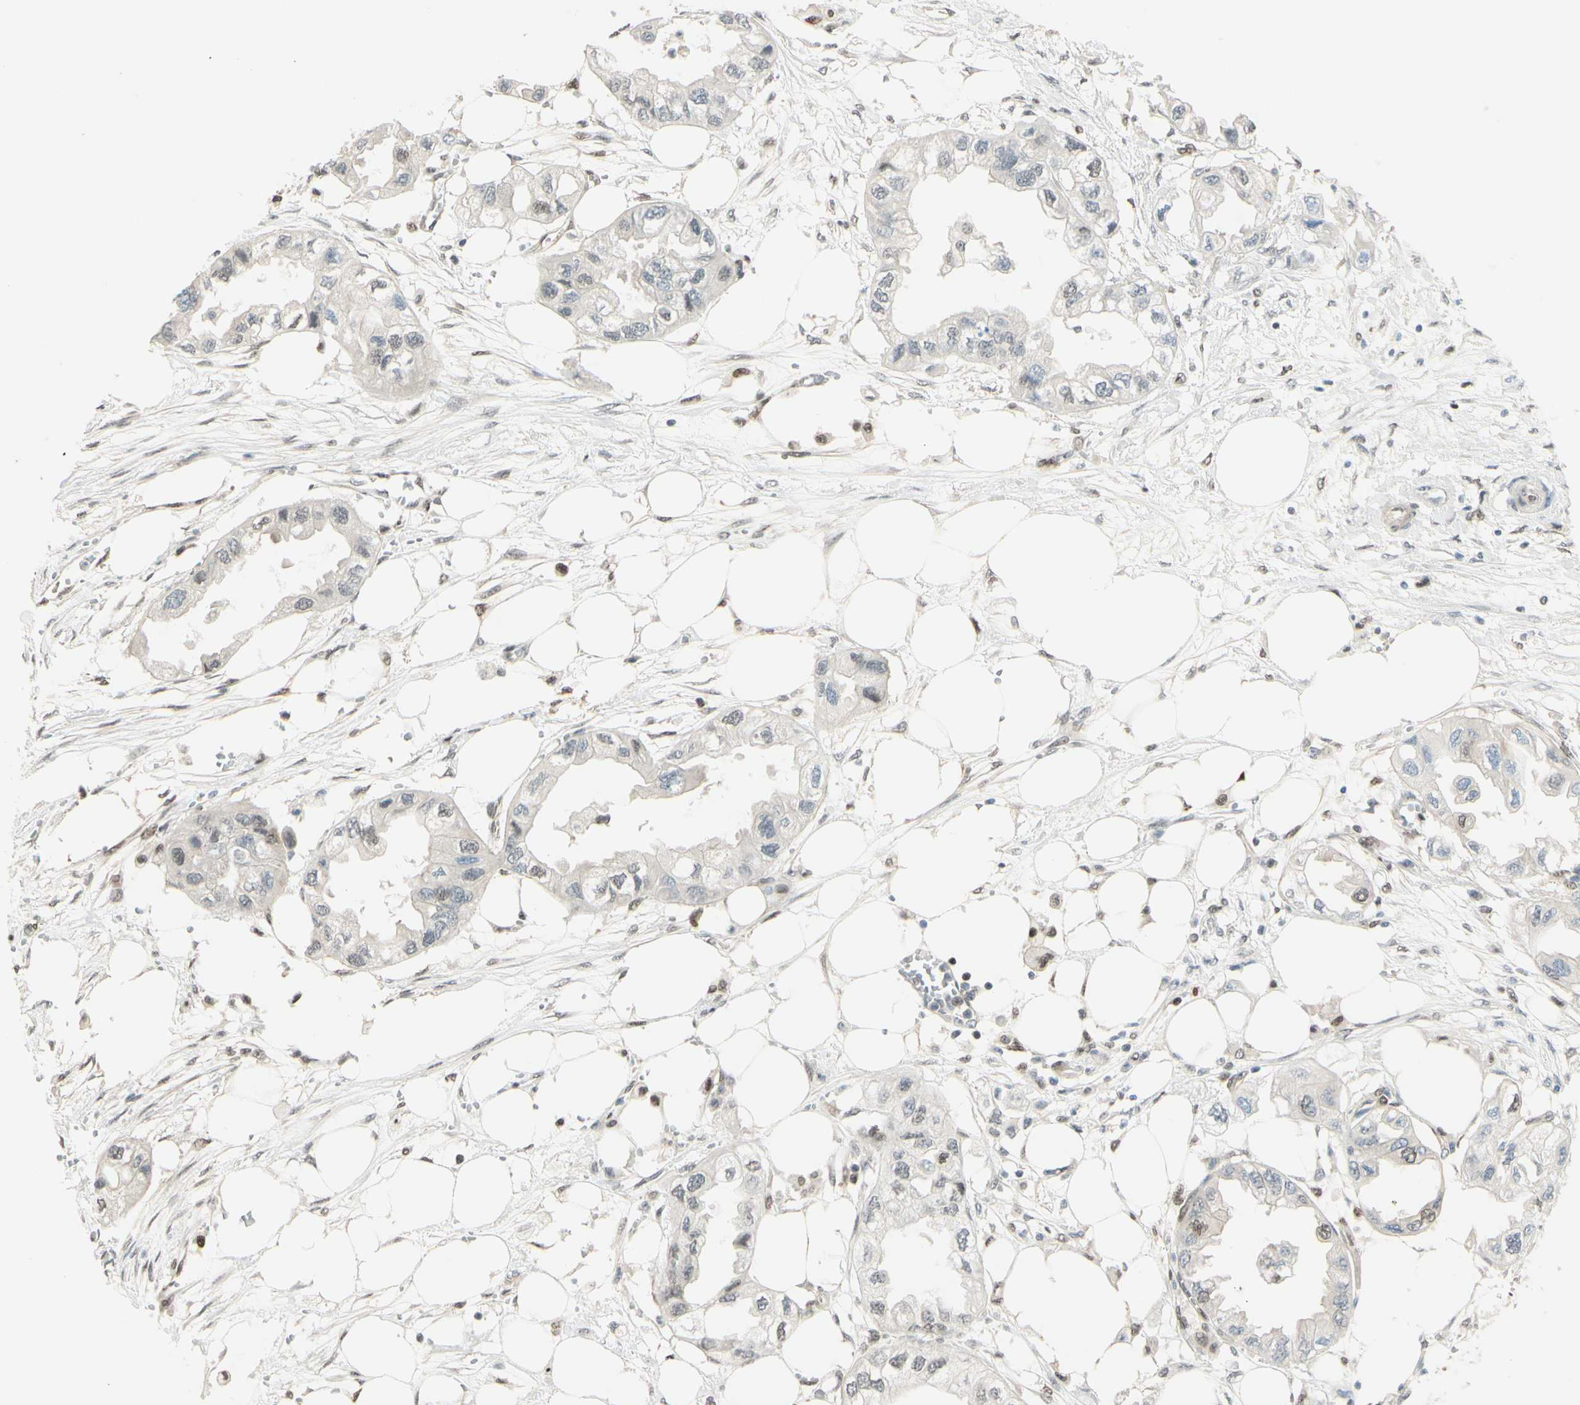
{"staining": {"intensity": "weak", "quantity": "<25%", "location": "nuclear"}, "tissue": "endometrial cancer", "cell_type": "Tumor cells", "image_type": "cancer", "snomed": [{"axis": "morphology", "description": "Adenocarcinoma, NOS"}, {"axis": "topography", "description": "Endometrium"}], "caption": "Histopathology image shows no protein expression in tumor cells of adenocarcinoma (endometrial) tissue.", "gene": "SUFU", "patient": {"sex": "female", "age": 67}}